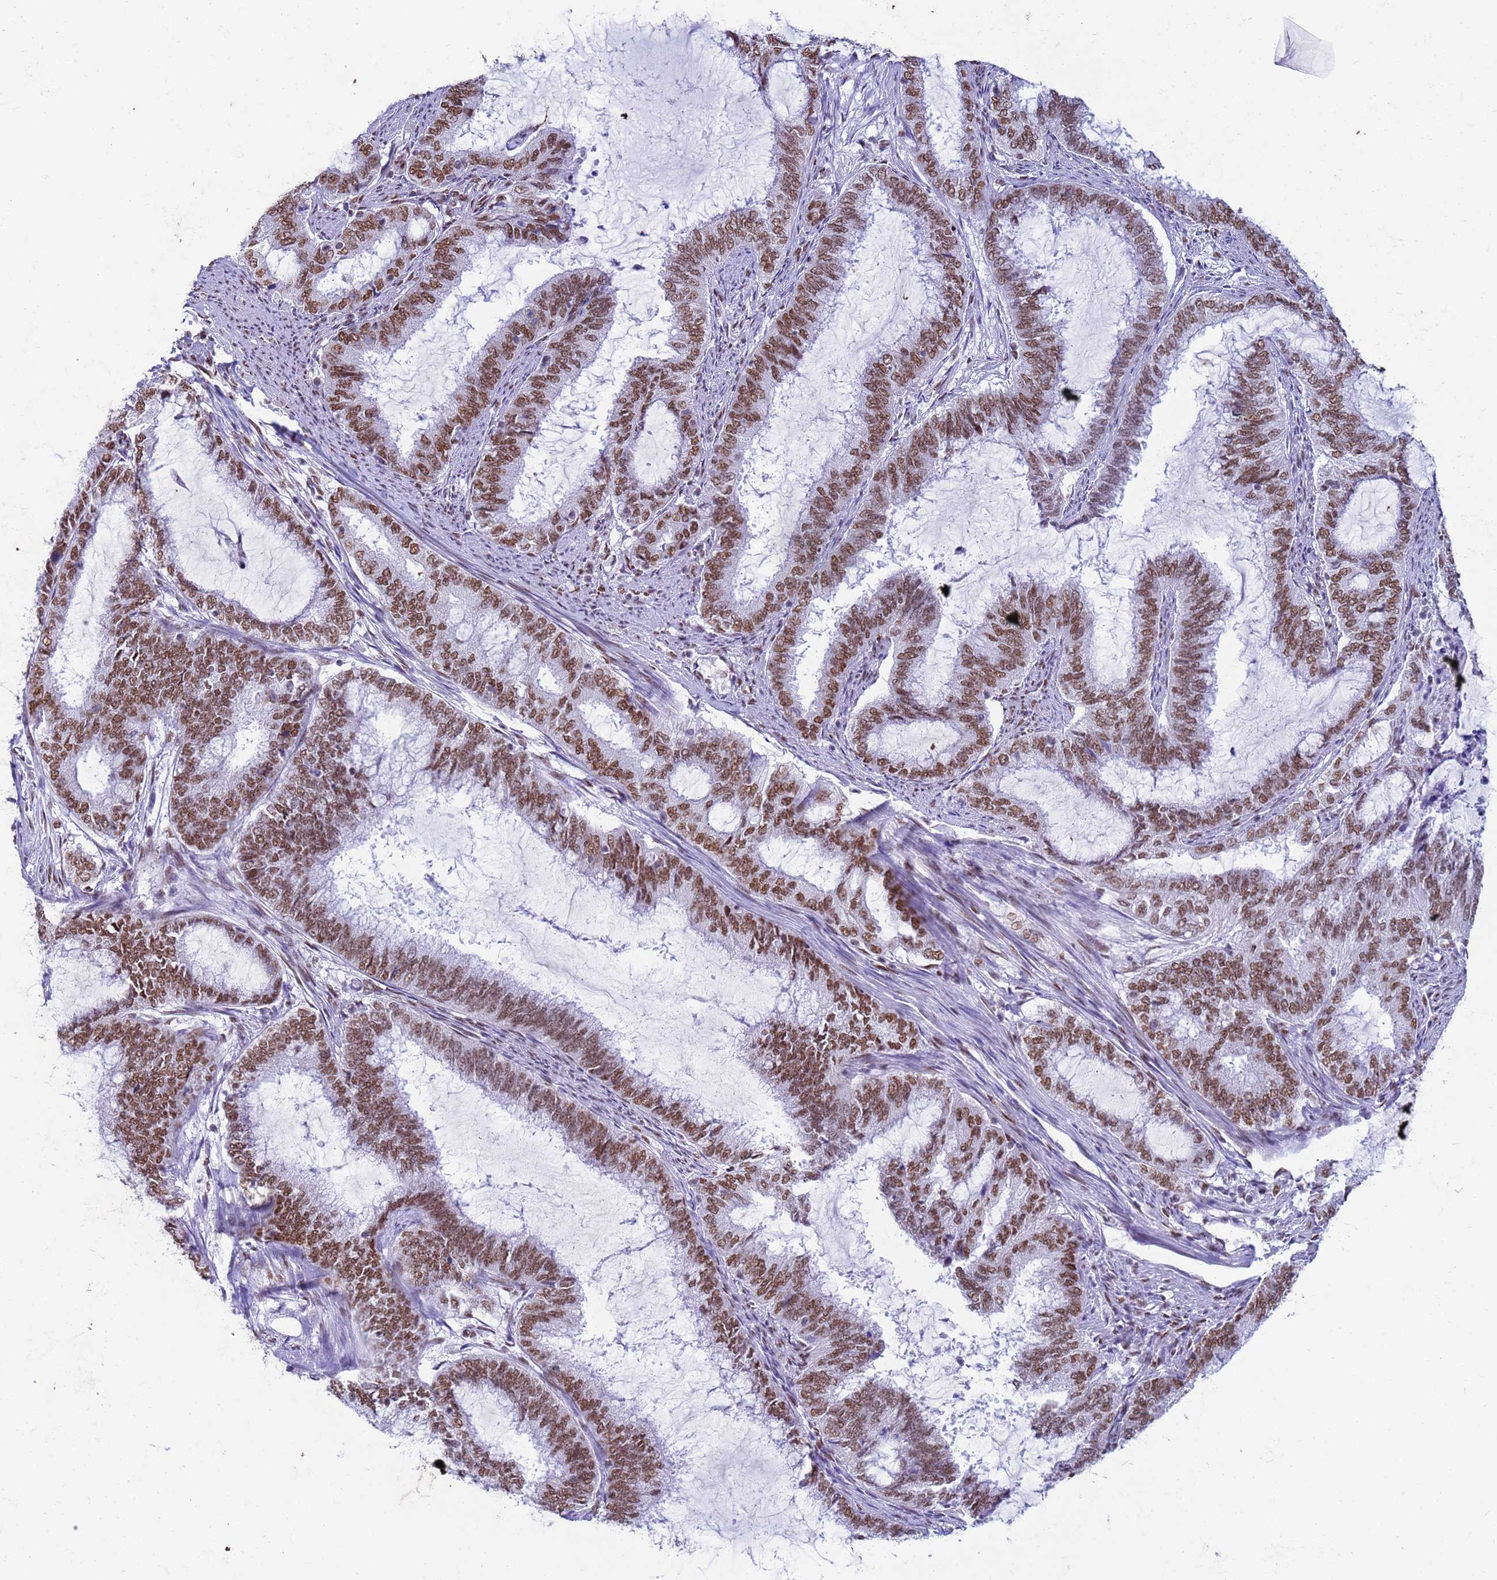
{"staining": {"intensity": "moderate", "quantity": ">75%", "location": "nuclear"}, "tissue": "endometrial cancer", "cell_type": "Tumor cells", "image_type": "cancer", "snomed": [{"axis": "morphology", "description": "Adenocarcinoma, NOS"}, {"axis": "topography", "description": "Endometrium"}], "caption": "Protein analysis of endometrial cancer tissue exhibits moderate nuclear expression in approximately >75% of tumor cells.", "gene": "FAM170B", "patient": {"sex": "female", "age": 51}}